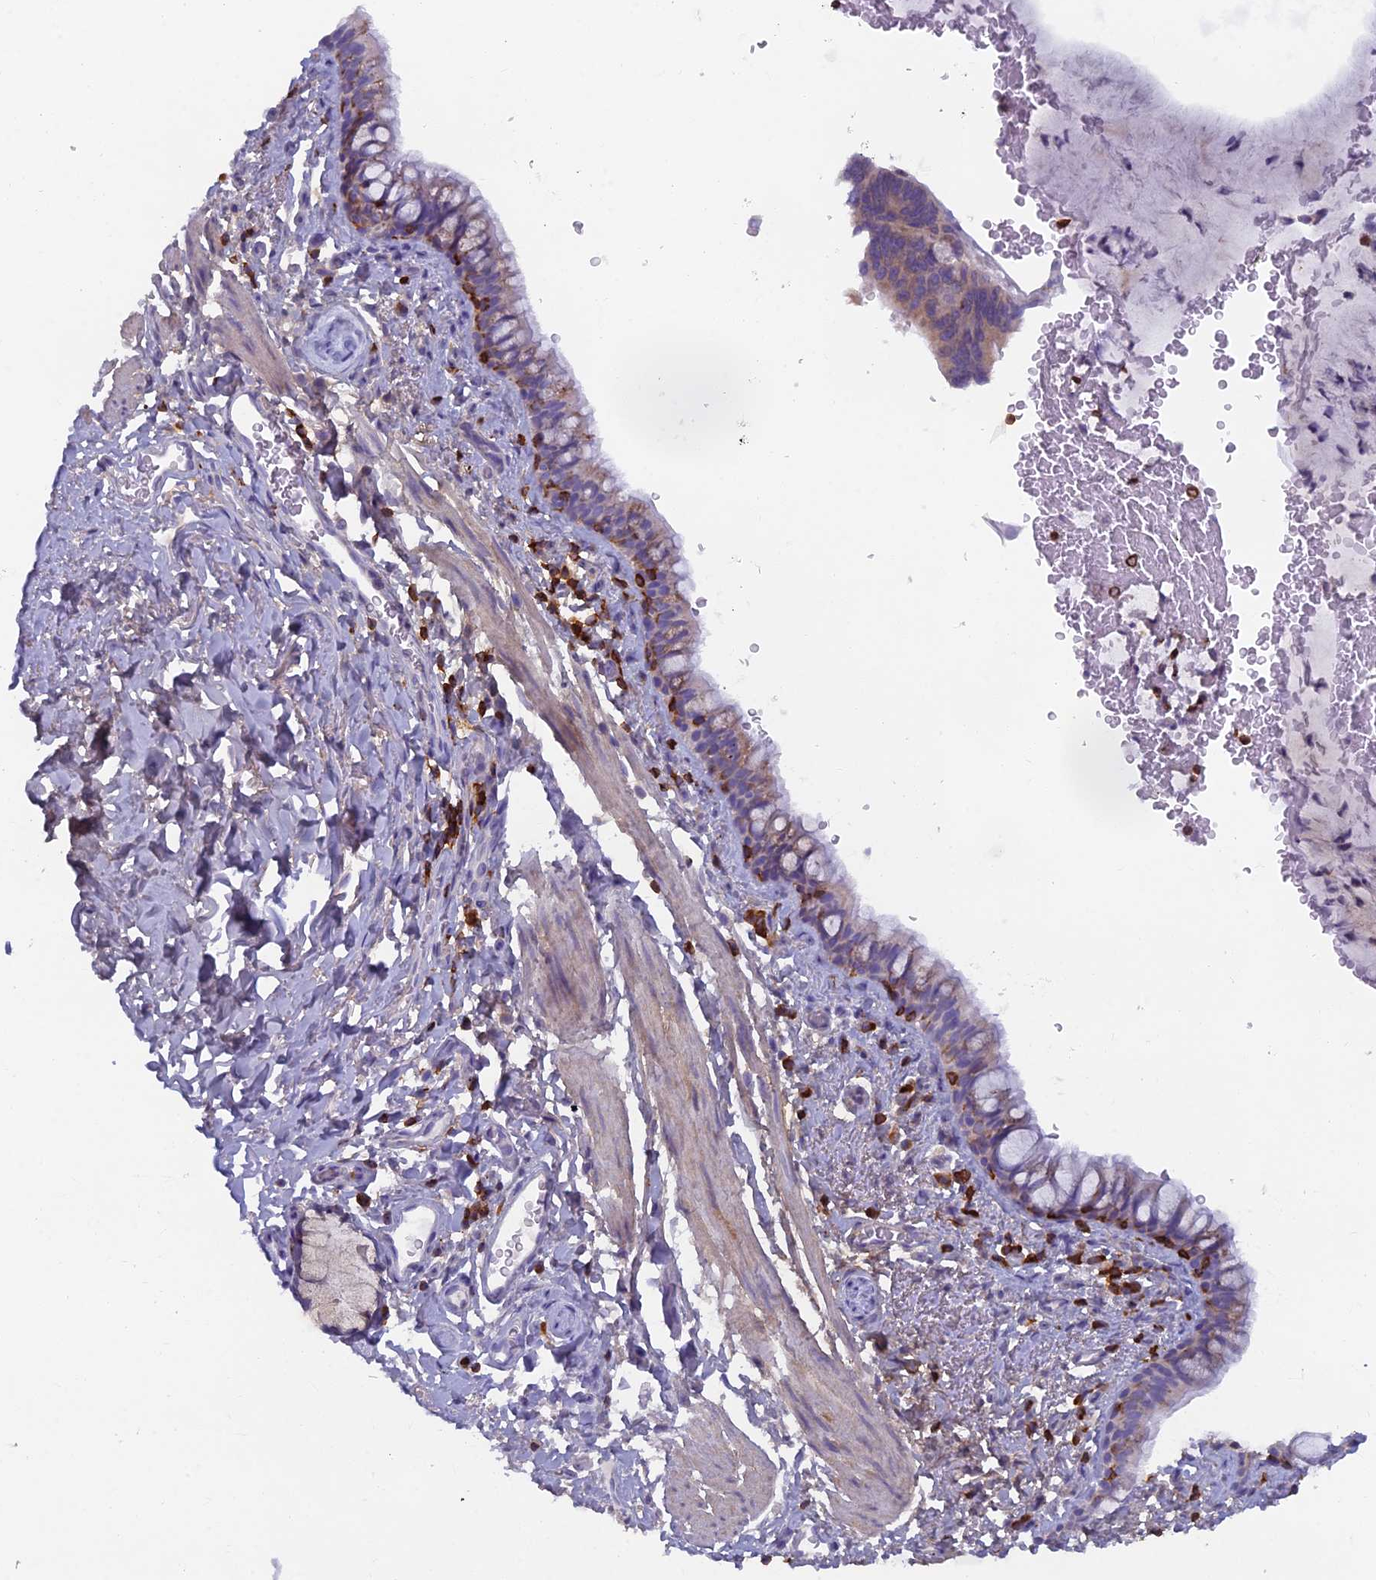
{"staining": {"intensity": "weak", "quantity": "<25%", "location": "cytoplasmic/membranous"}, "tissue": "bronchus", "cell_type": "Respiratory epithelial cells", "image_type": "normal", "snomed": [{"axis": "morphology", "description": "Normal tissue, NOS"}, {"axis": "topography", "description": "Cartilage tissue"}, {"axis": "topography", "description": "Bronchus"}], "caption": "An immunohistochemistry (IHC) image of benign bronchus is shown. There is no staining in respiratory epithelial cells of bronchus. Nuclei are stained in blue.", "gene": "ABI3BP", "patient": {"sex": "female", "age": 36}}